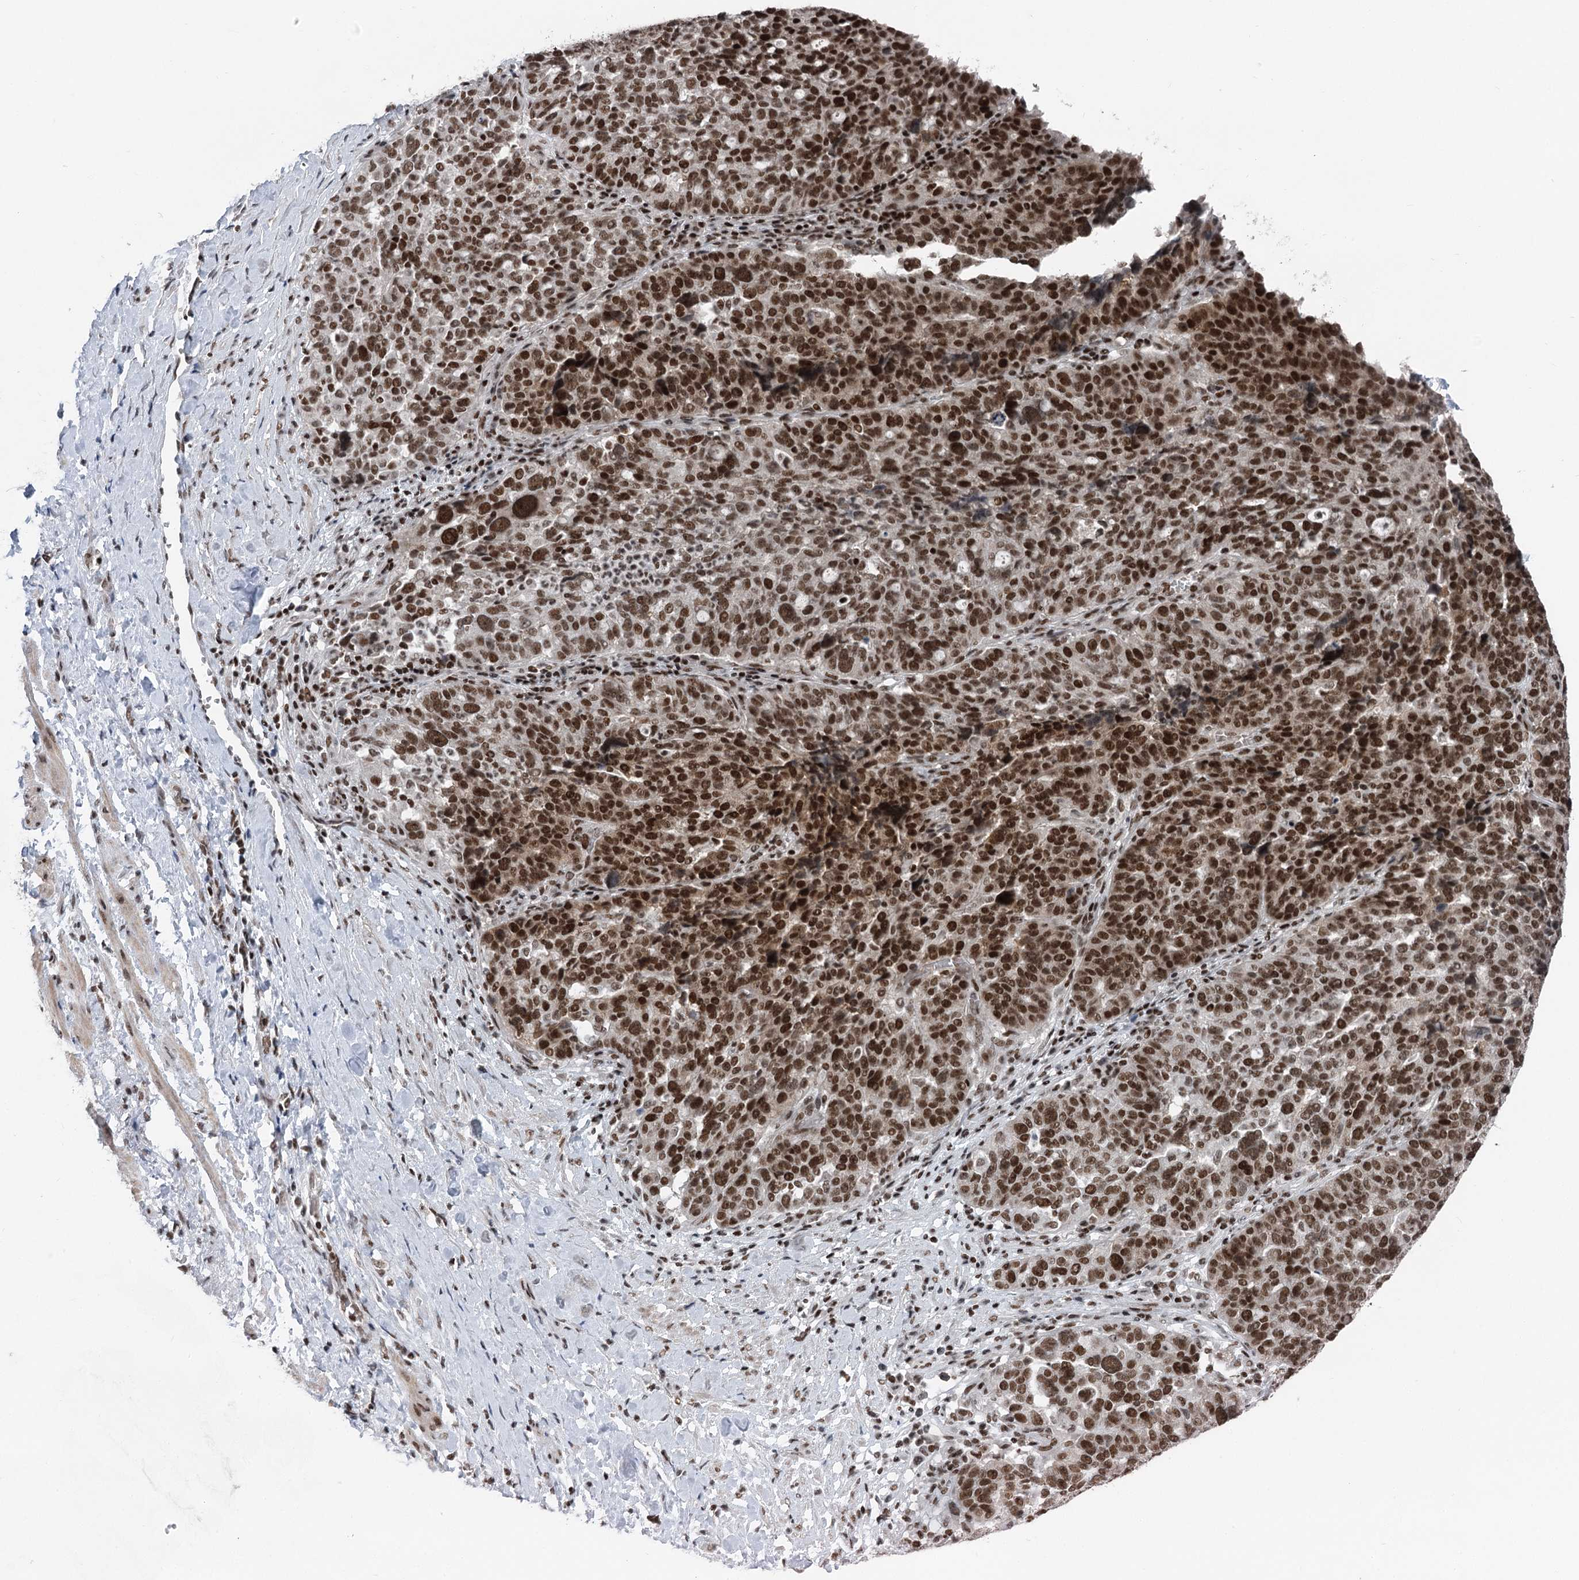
{"staining": {"intensity": "strong", "quantity": ">75%", "location": "nuclear"}, "tissue": "ovarian cancer", "cell_type": "Tumor cells", "image_type": "cancer", "snomed": [{"axis": "morphology", "description": "Cystadenocarcinoma, serous, NOS"}, {"axis": "topography", "description": "Ovary"}], "caption": "Ovarian cancer stained with DAB IHC shows high levels of strong nuclear staining in approximately >75% of tumor cells.", "gene": "CGGBP1", "patient": {"sex": "female", "age": 59}}